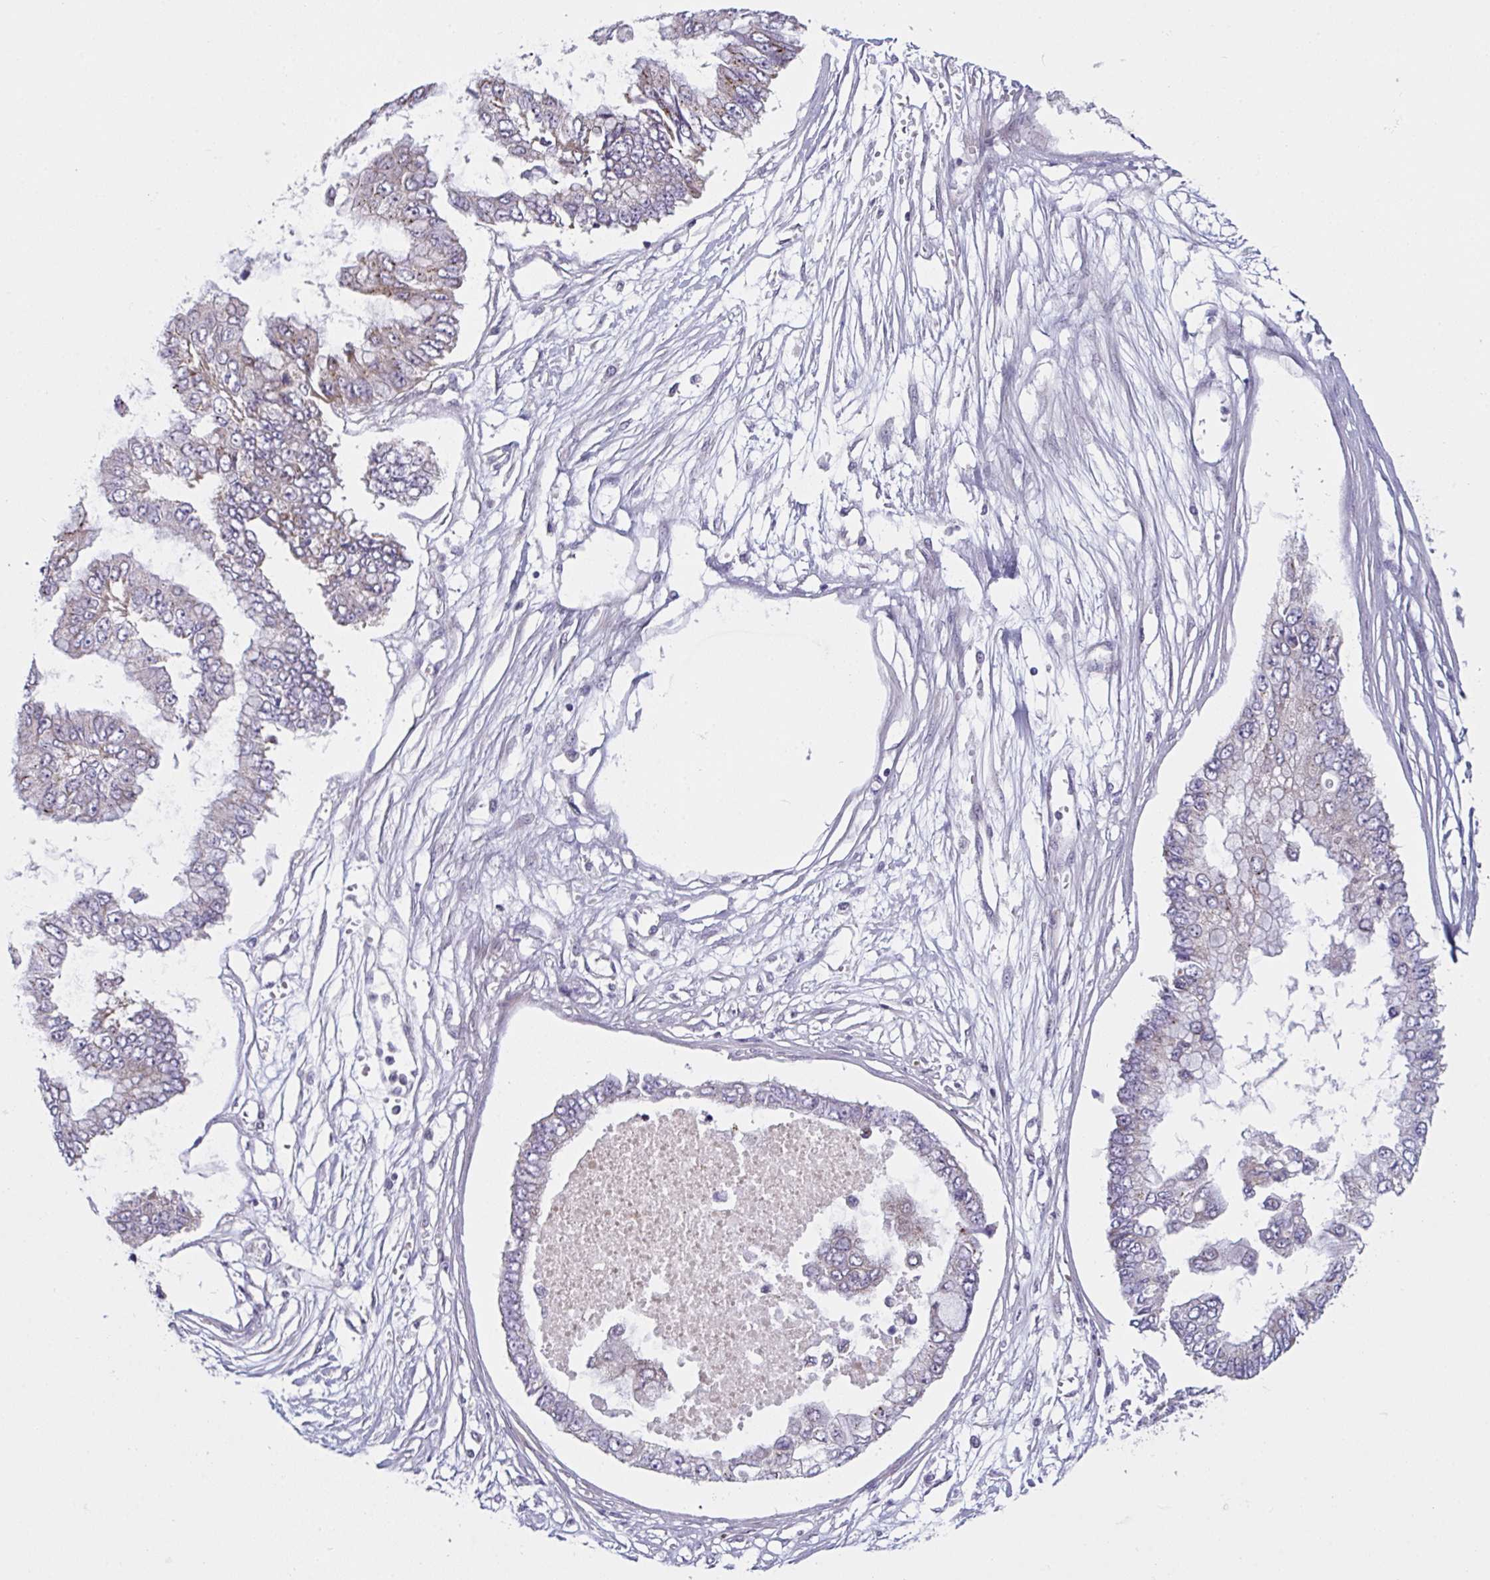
{"staining": {"intensity": "weak", "quantity": "<25%", "location": "cytoplasmic/membranous"}, "tissue": "ovarian cancer", "cell_type": "Tumor cells", "image_type": "cancer", "snomed": [{"axis": "morphology", "description": "Cystadenocarcinoma, mucinous, NOS"}, {"axis": "topography", "description": "Ovary"}], "caption": "Photomicrograph shows no protein expression in tumor cells of ovarian mucinous cystadenocarcinoma tissue.", "gene": "MRPS2", "patient": {"sex": "female", "age": 72}}